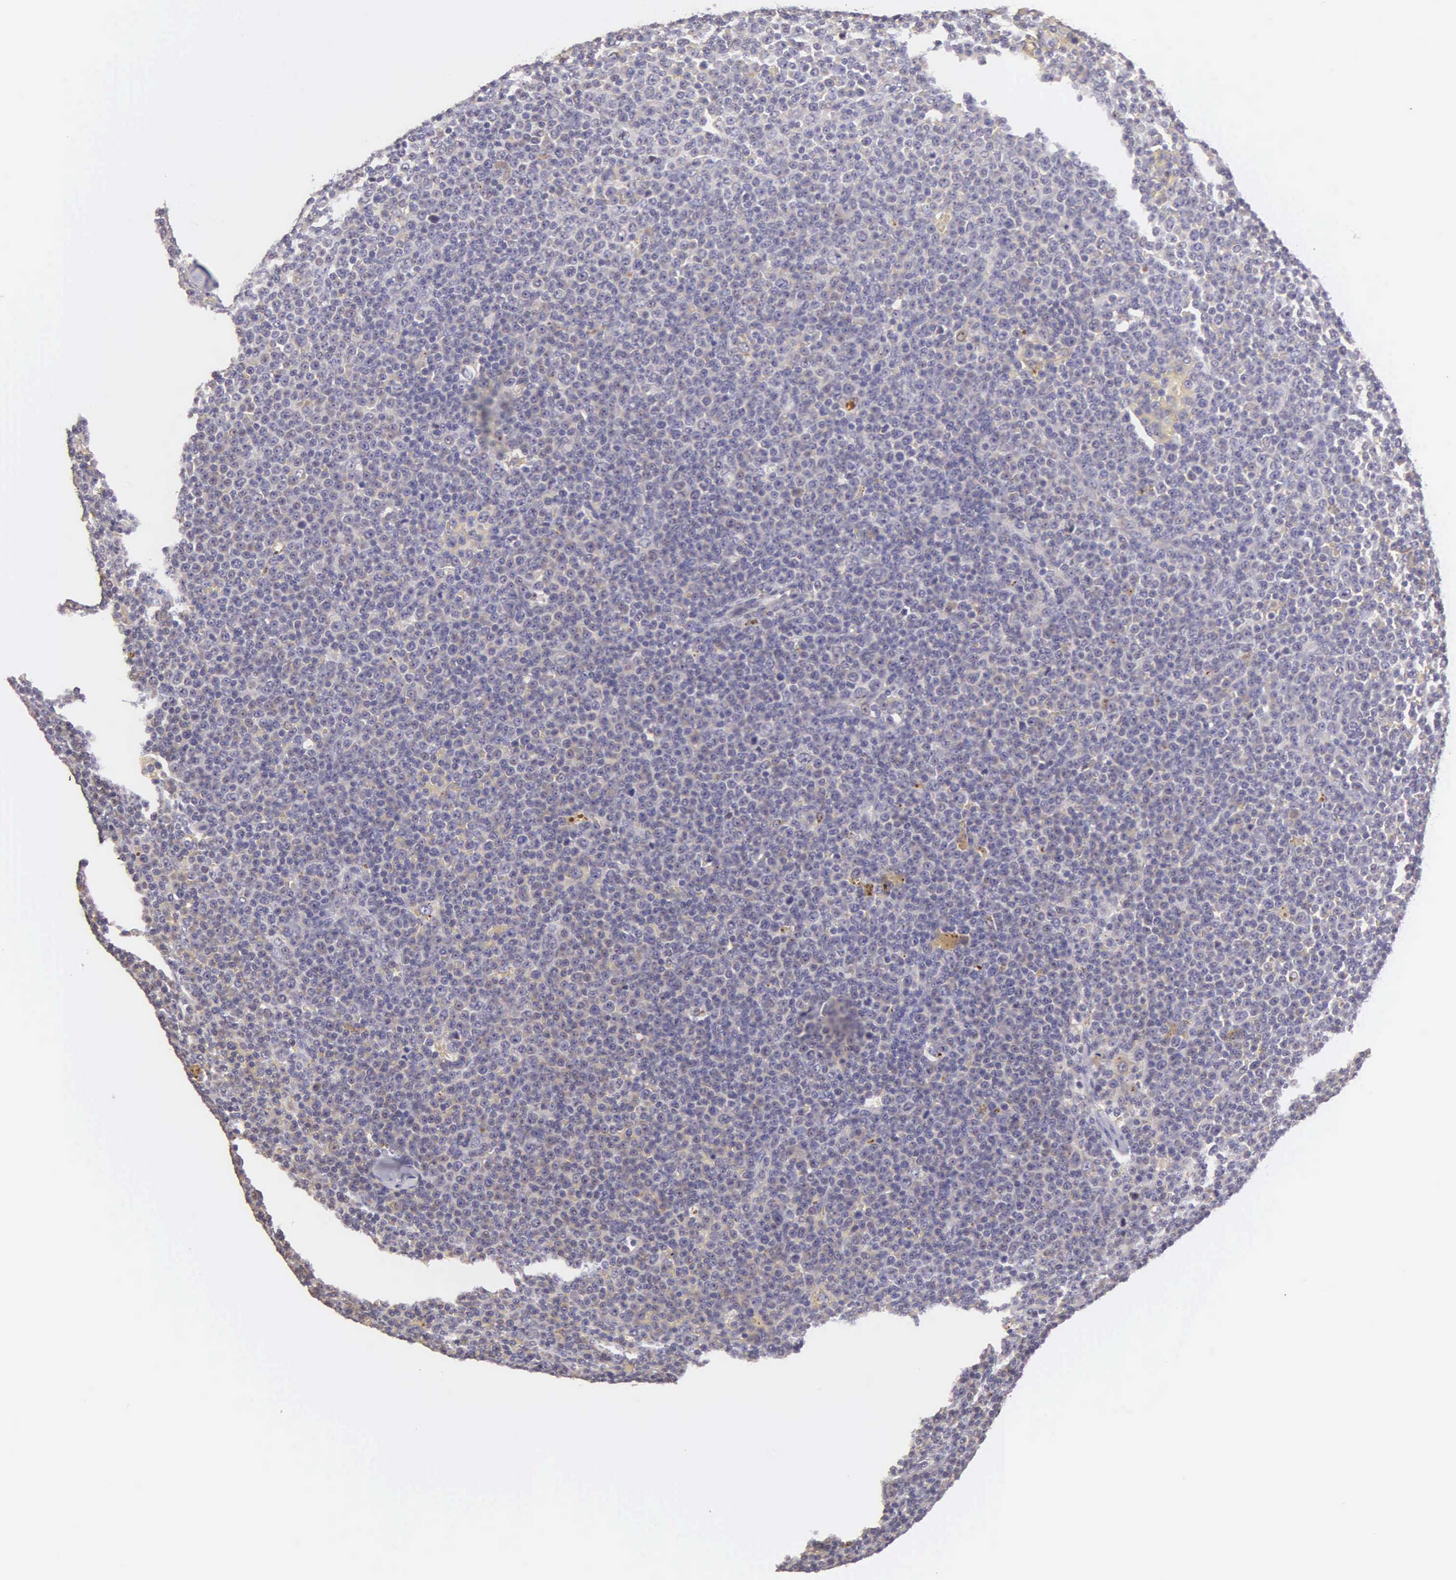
{"staining": {"intensity": "negative", "quantity": "none", "location": "none"}, "tissue": "lymphoma", "cell_type": "Tumor cells", "image_type": "cancer", "snomed": [{"axis": "morphology", "description": "Malignant lymphoma, non-Hodgkin's type, Low grade"}, {"axis": "topography", "description": "Lymph node"}], "caption": "This image is of lymphoma stained with immunohistochemistry (IHC) to label a protein in brown with the nuclei are counter-stained blue. There is no staining in tumor cells.", "gene": "ESR1", "patient": {"sex": "male", "age": 50}}